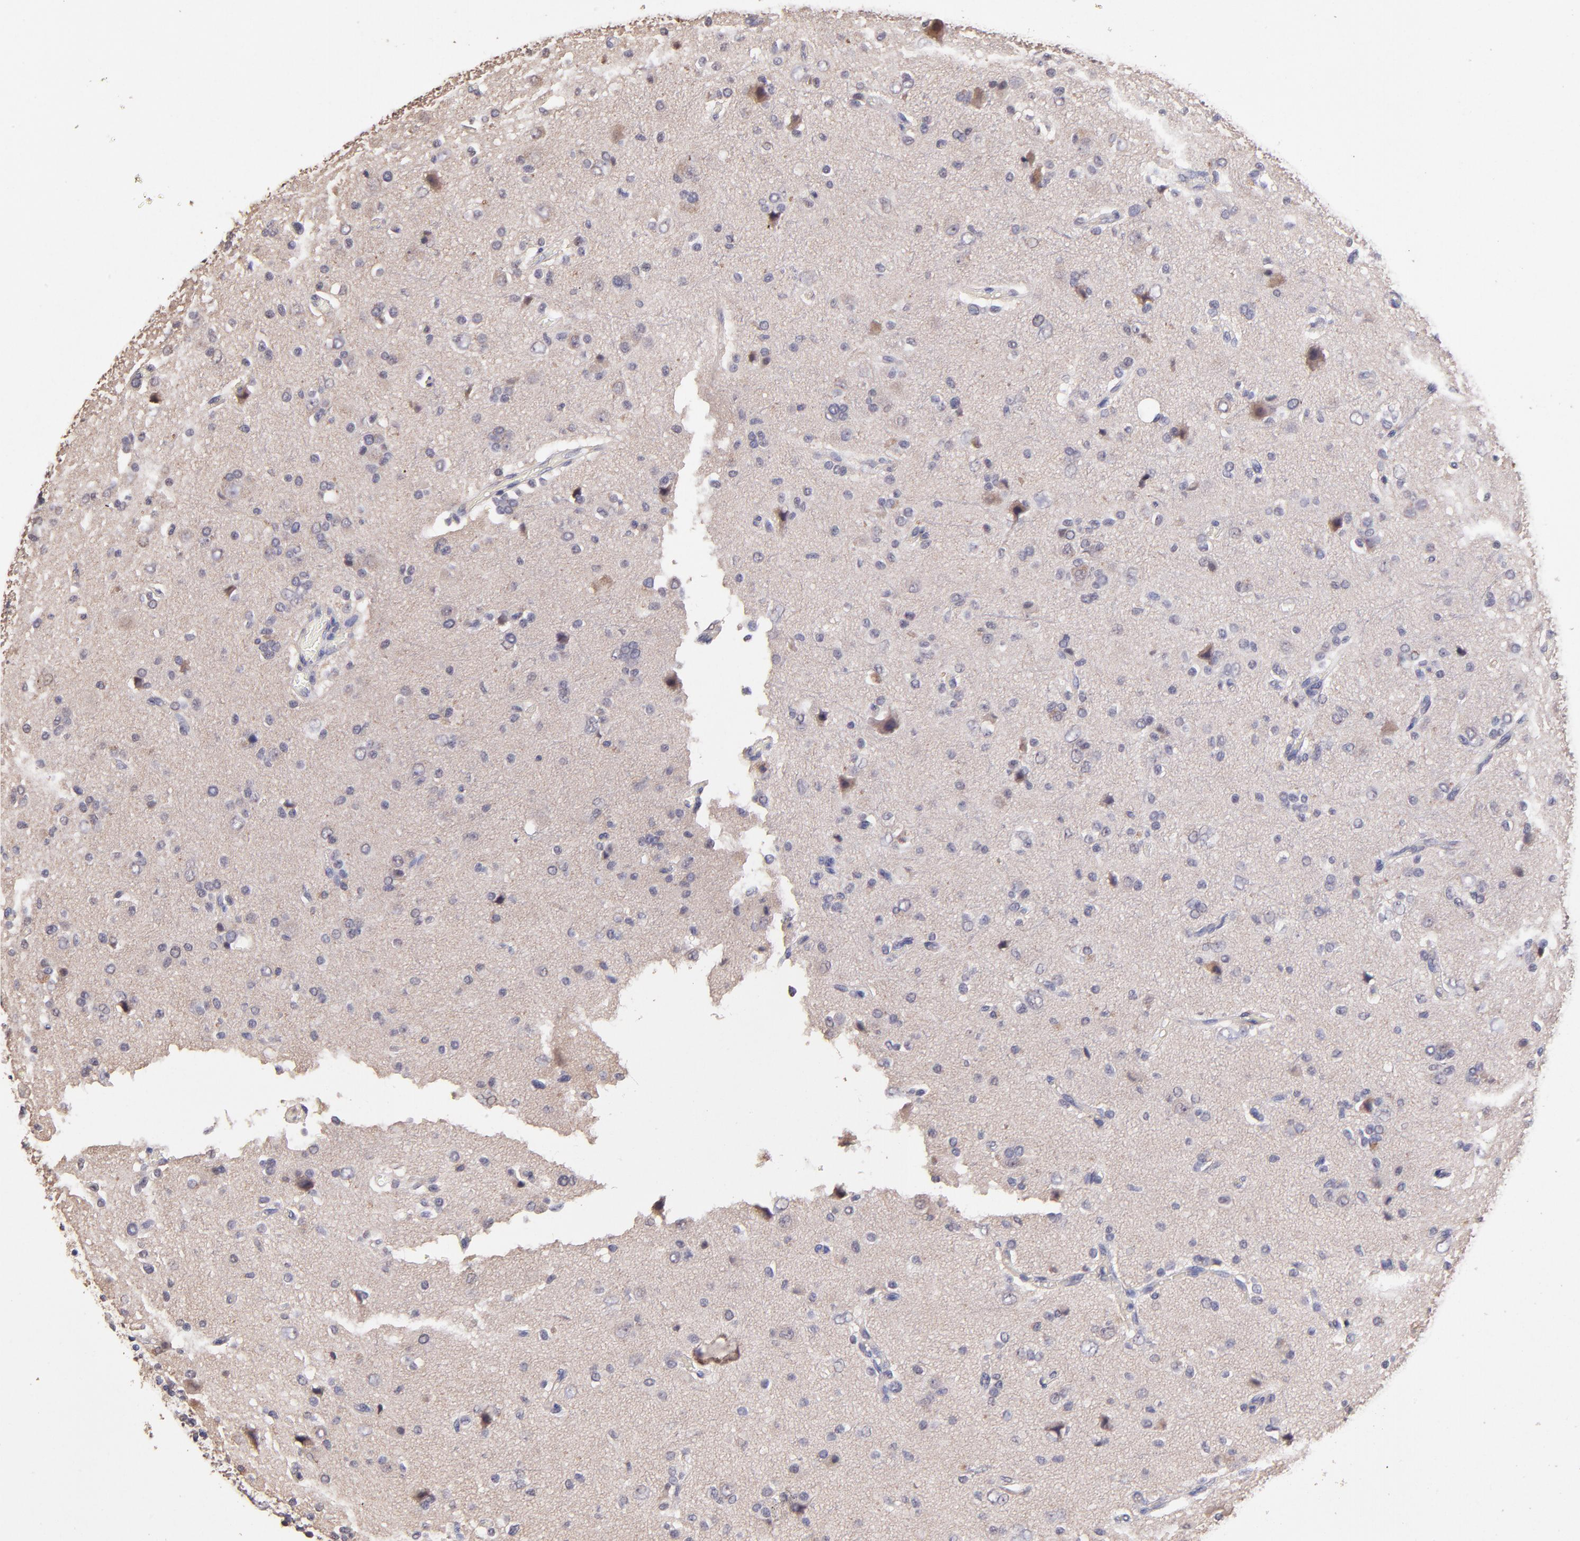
{"staining": {"intensity": "weak", "quantity": "<25%", "location": "cytoplasmic/membranous"}, "tissue": "glioma", "cell_type": "Tumor cells", "image_type": "cancer", "snomed": [{"axis": "morphology", "description": "Glioma, malignant, High grade"}, {"axis": "topography", "description": "Brain"}], "caption": "Immunohistochemistry of human glioma reveals no staining in tumor cells. (Immunohistochemistry (ihc), brightfield microscopy, high magnification).", "gene": "RNASEL", "patient": {"sex": "male", "age": 47}}